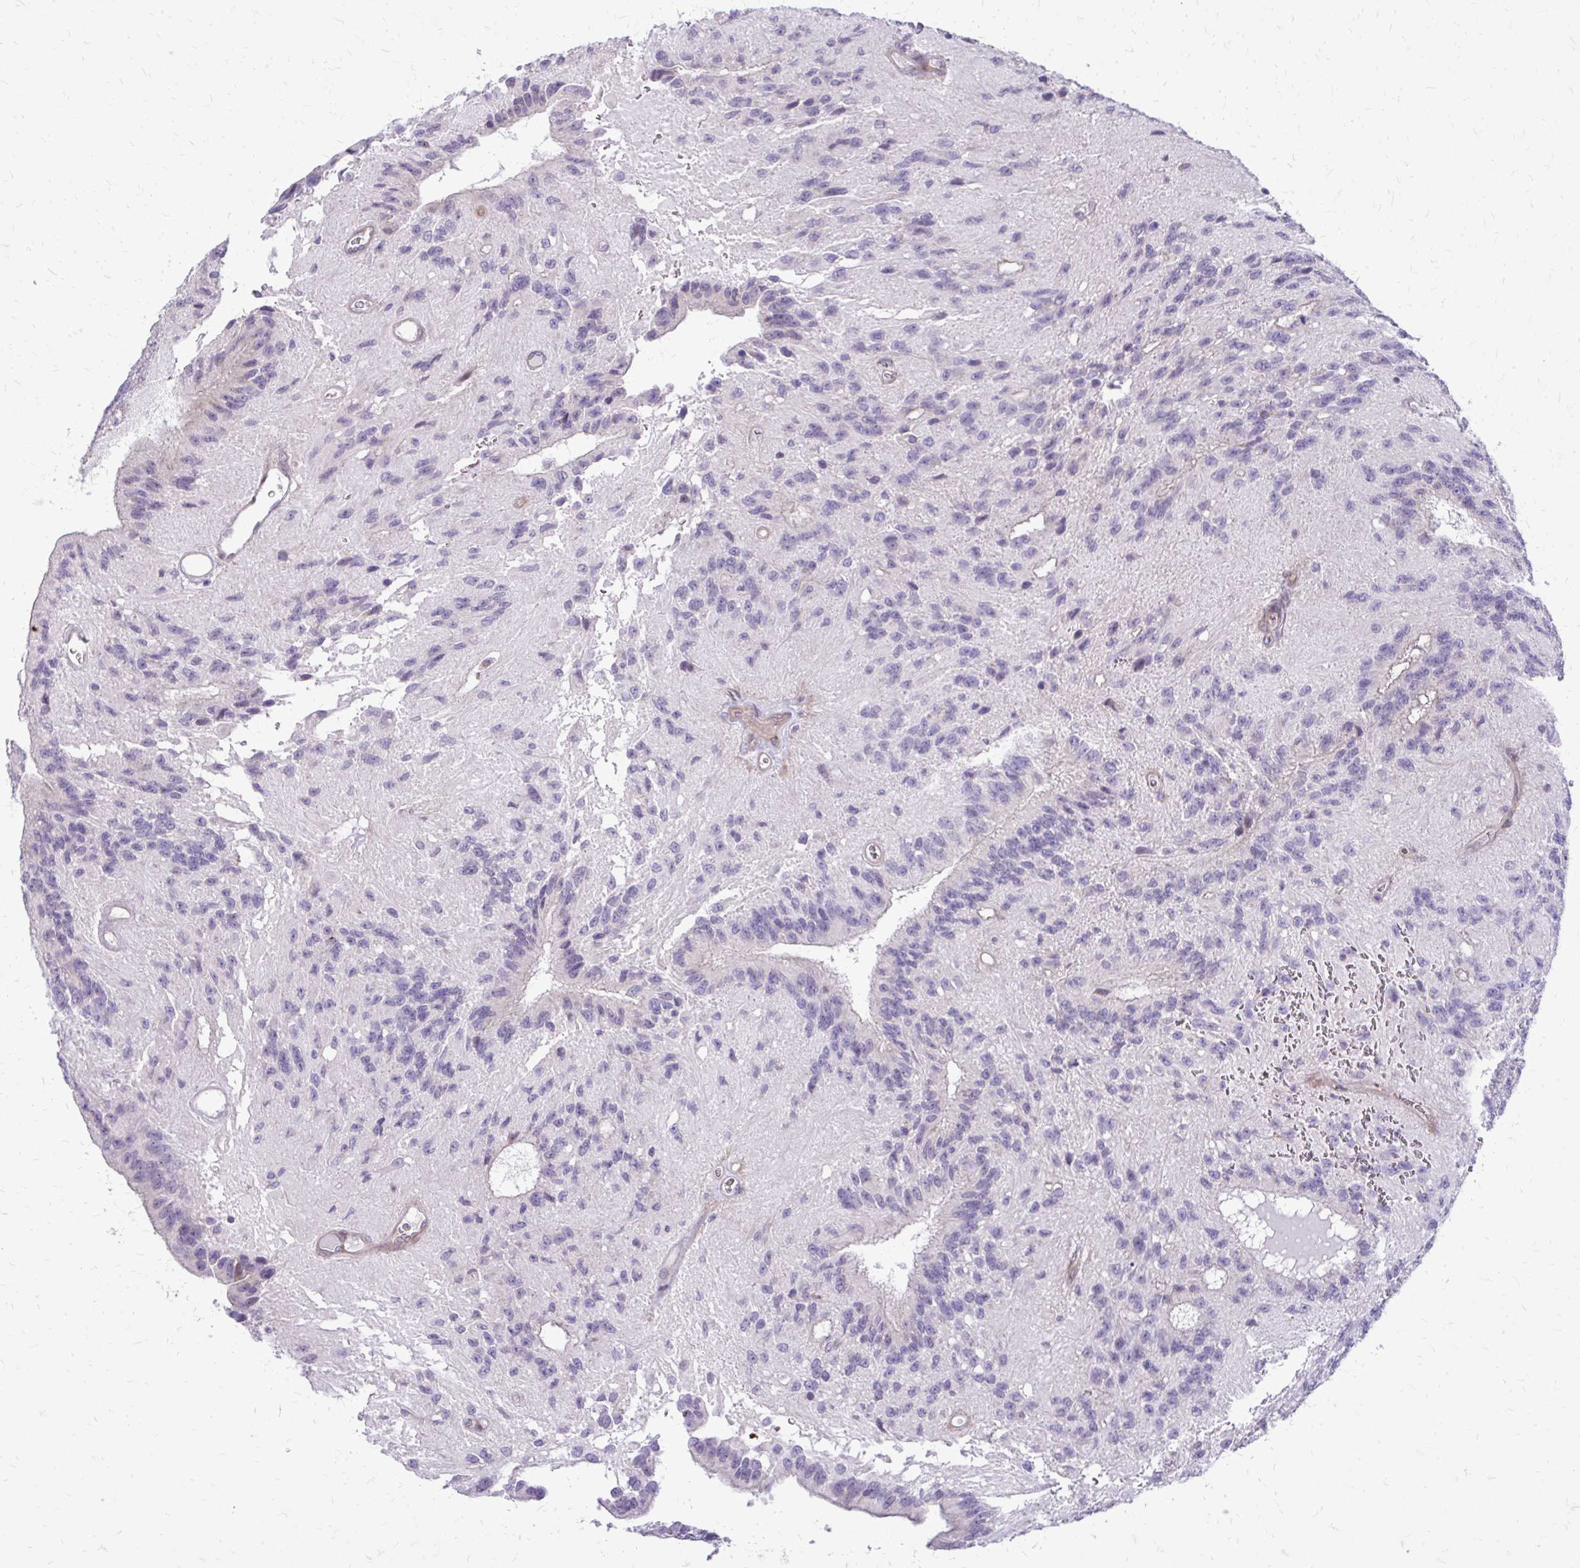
{"staining": {"intensity": "negative", "quantity": "none", "location": "none"}, "tissue": "glioma", "cell_type": "Tumor cells", "image_type": "cancer", "snomed": [{"axis": "morphology", "description": "Glioma, malignant, Low grade"}, {"axis": "topography", "description": "Brain"}], "caption": "Immunohistochemical staining of human malignant low-grade glioma demonstrates no significant expression in tumor cells. Nuclei are stained in blue.", "gene": "FUNDC2", "patient": {"sex": "male", "age": 31}}